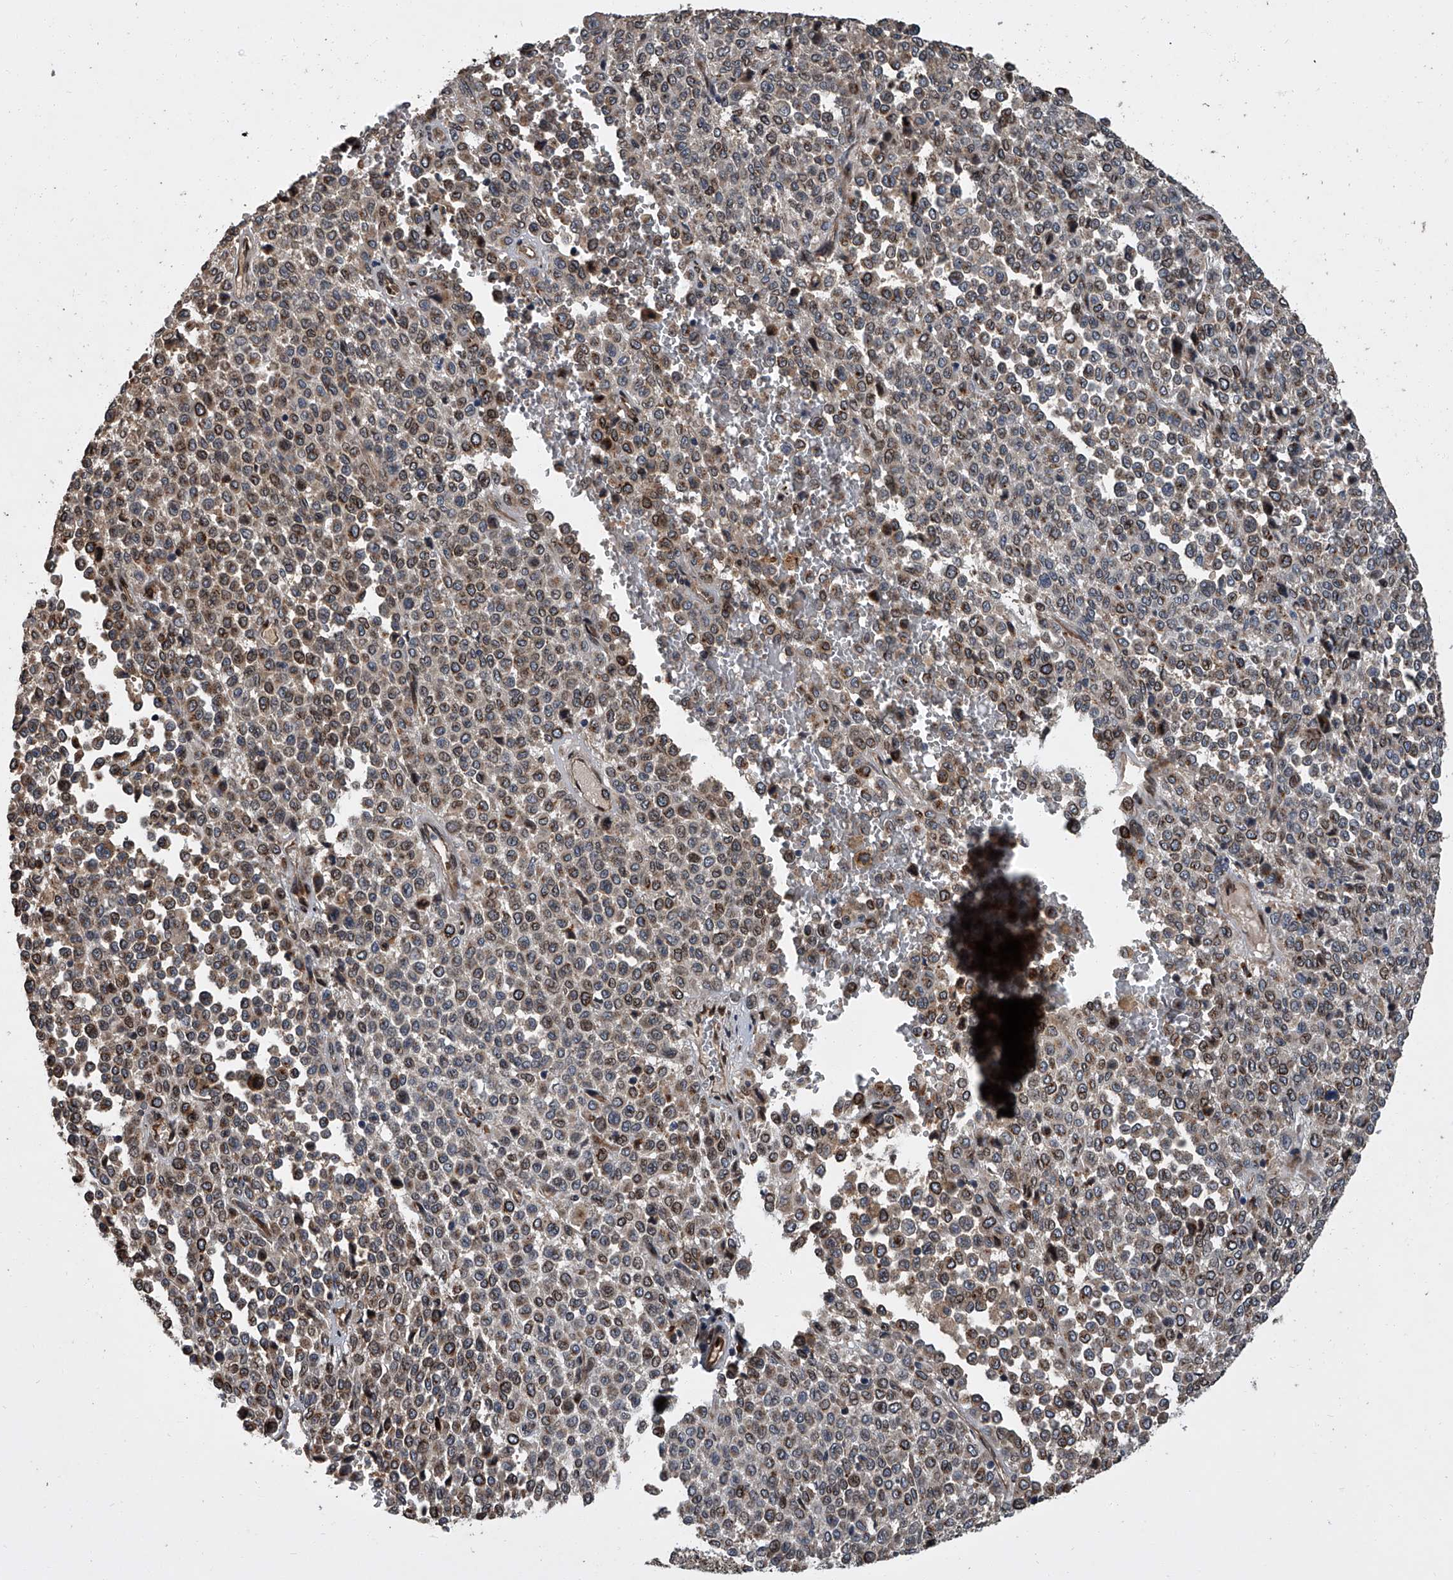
{"staining": {"intensity": "moderate", "quantity": "25%-75%", "location": "cytoplasmic/membranous,nuclear"}, "tissue": "melanoma", "cell_type": "Tumor cells", "image_type": "cancer", "snomed": [{"axis": "morphology", "description": "Malignant melanoma, Metastatic site"}, {"axis": "topography", "description": "Pancreas"}], "caption": "Malignant melanoma (metastatic site) stained for a protein displays moderate cytoplasmic/membranous and nuclear positivity in tumor cells.", "gene": "LRRC8C", "patient": {"sex": "female", "age": 30}}